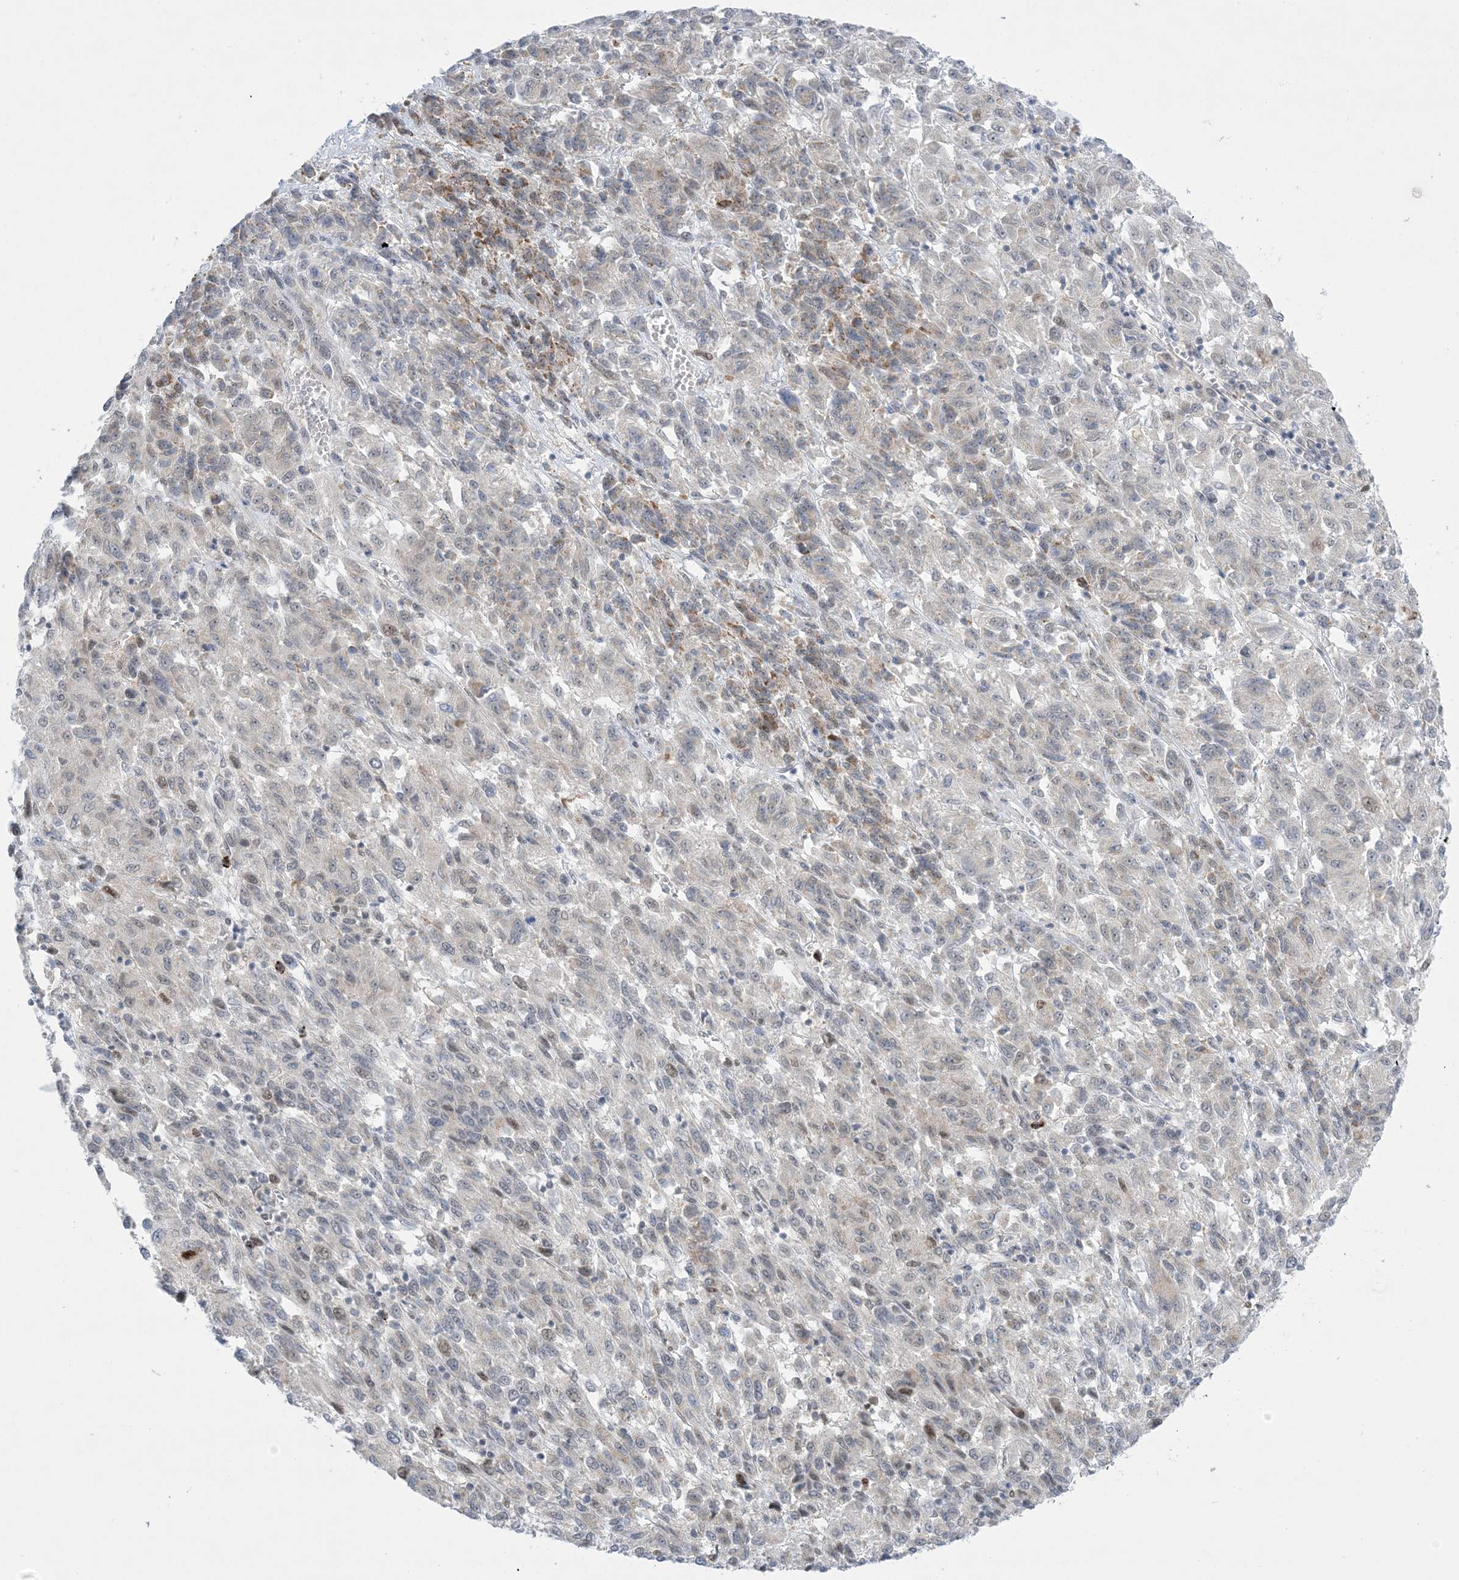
{"staining": {"intensity": "negative", "quantity": "none", "location": "none"}, "tissue": "melanoma", "cell_type": "Tumor cells", "image_type": "cancer", "snomed": [{"axis": "morphology", "description": "Malignant melanoma, Metastatic site"}, {"axis": "topography", "description": "Lung"}], "caption": "Tumor cells are negative for protein expression in human malignant melanoma (metastatic site). (Brightfield microscopy of DAB IHC at high magnification).", "gene": "TFPT", "patient": {"sex": "male", "age": 64}}